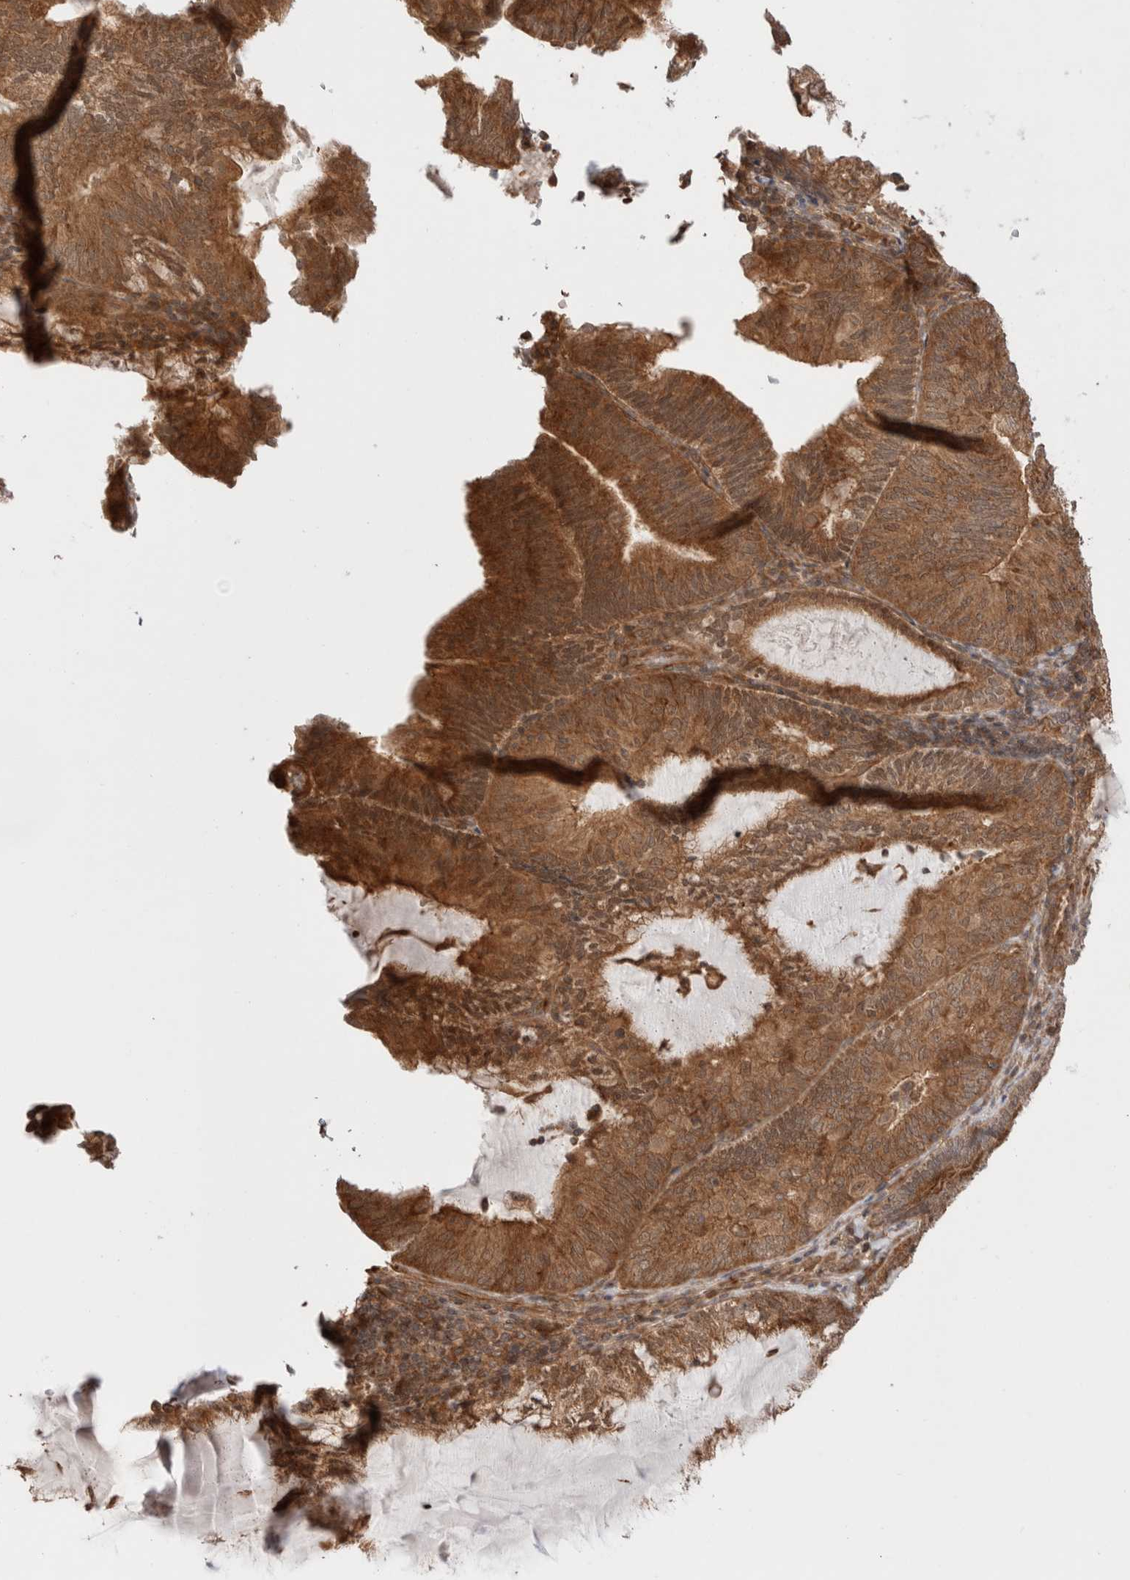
{"staining": {"intensity": "strong", "quantity": ">75%", "location": "cytoplasmic/membranous"}, "tissue": "endometrial cancer", "cell_type": "Tumor cells", "image_type": "cancer", "snomed": [{"axis": "morphology", "description": "Adenocarcinoma, NOS"}, {"axis": "topography", "description": "Endometrium"}], "caption": "A micrograph of endometrial cancer stained for a protein shows strong cytoplasmic/membranous brown staining in tumor cells.", "gene": "ZNF649", "patient": {"sex": "female", "age": 81}}